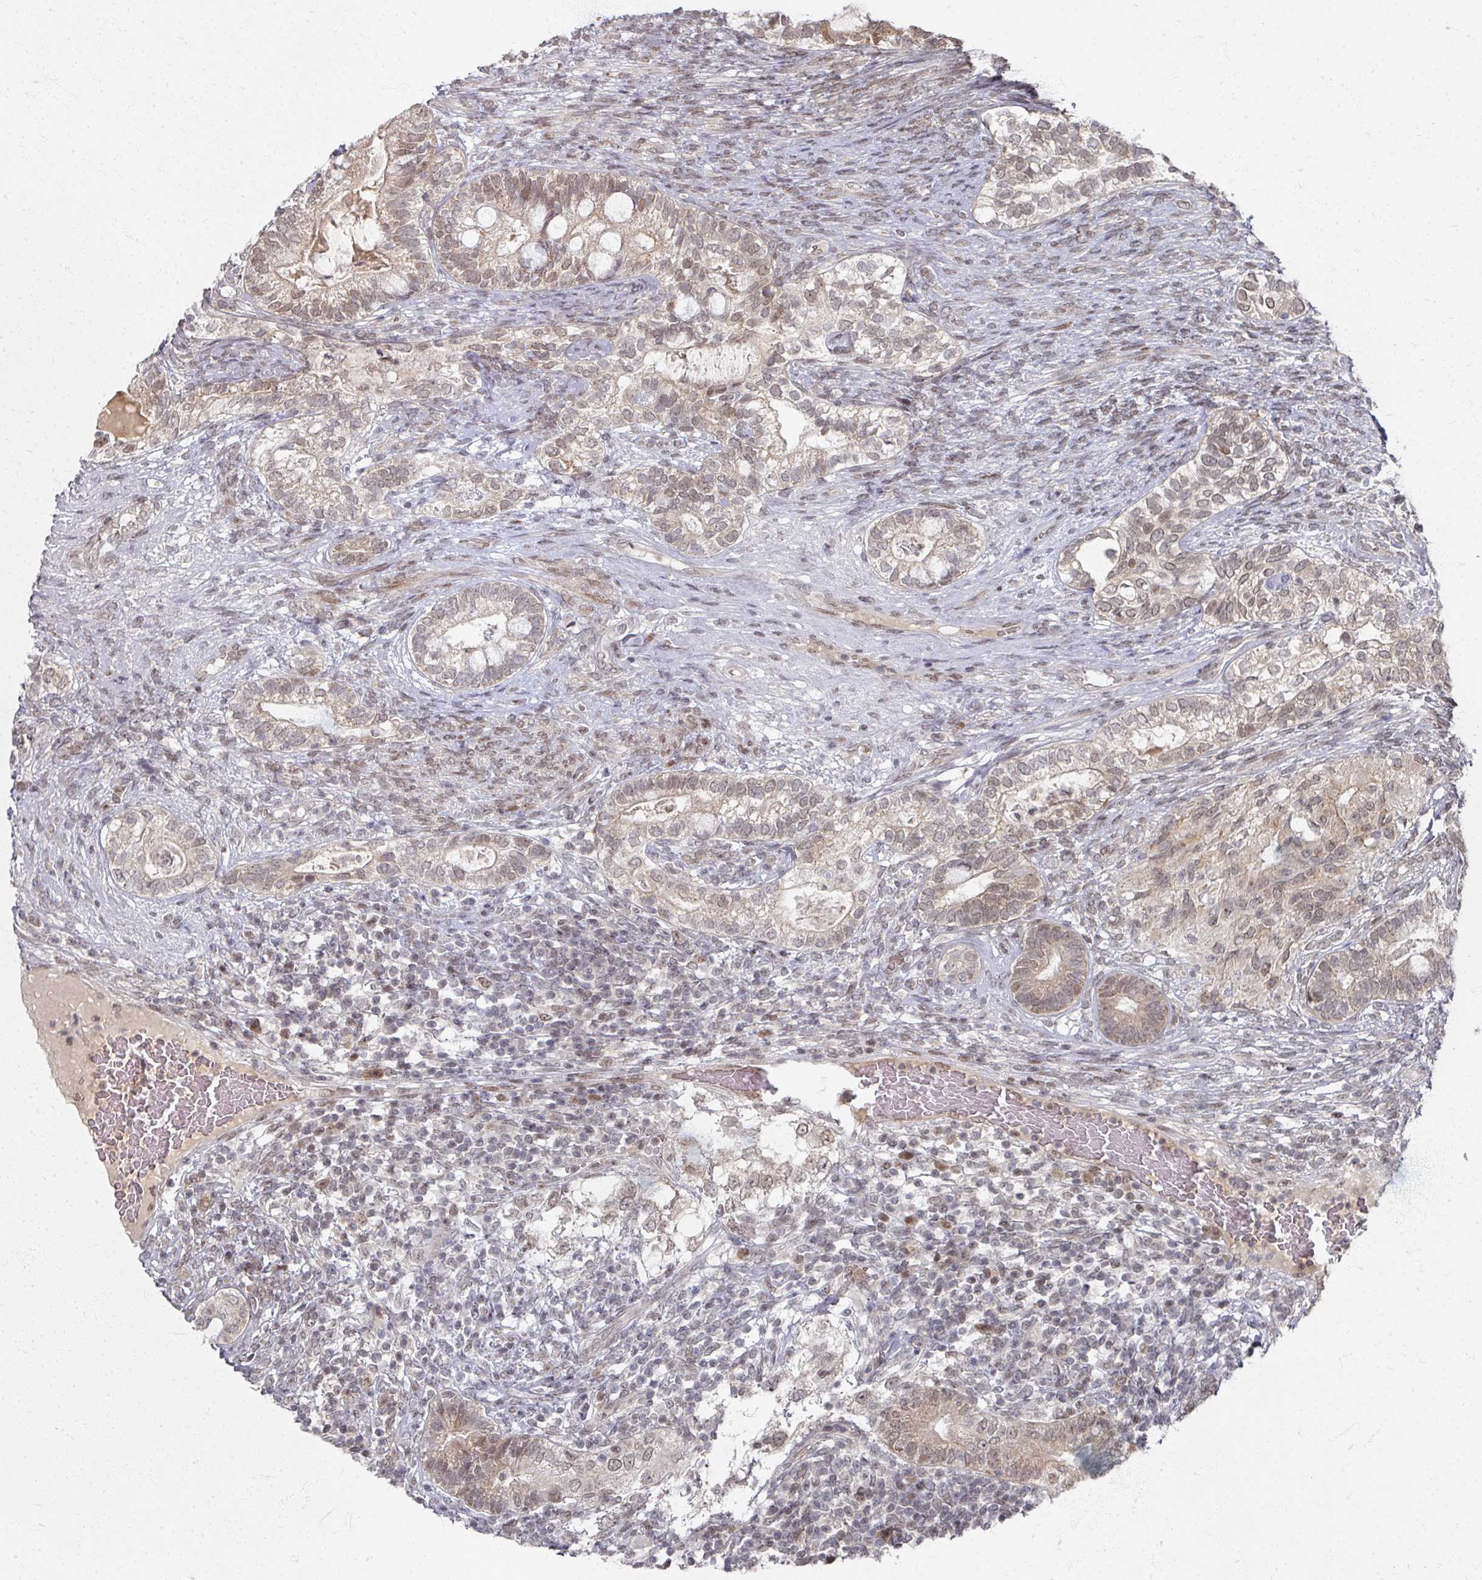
{"staining": {"intensity": "moderate", "quantity": "25%-75%", "location": "nuclear"}, "tissue": "testis cancer", "cell_type": "Tumor cells", "image_type": "cancer", "snomed": [{"axis": "morphology", "description": "Seminoma, NOS"}, {"axis": "morphology", "description": "Carcinoma, Embryonal, NOS"}, {"axis": "topography", "description": "Testis"}], "caption": "DAB immunohistochemical staining of human testis cancer displays moderate nuclear protein expression in approximately 25%-75% of tumor cells.", "gene": "PSKH1", "patient": {"sex": "male", "age": 41}}